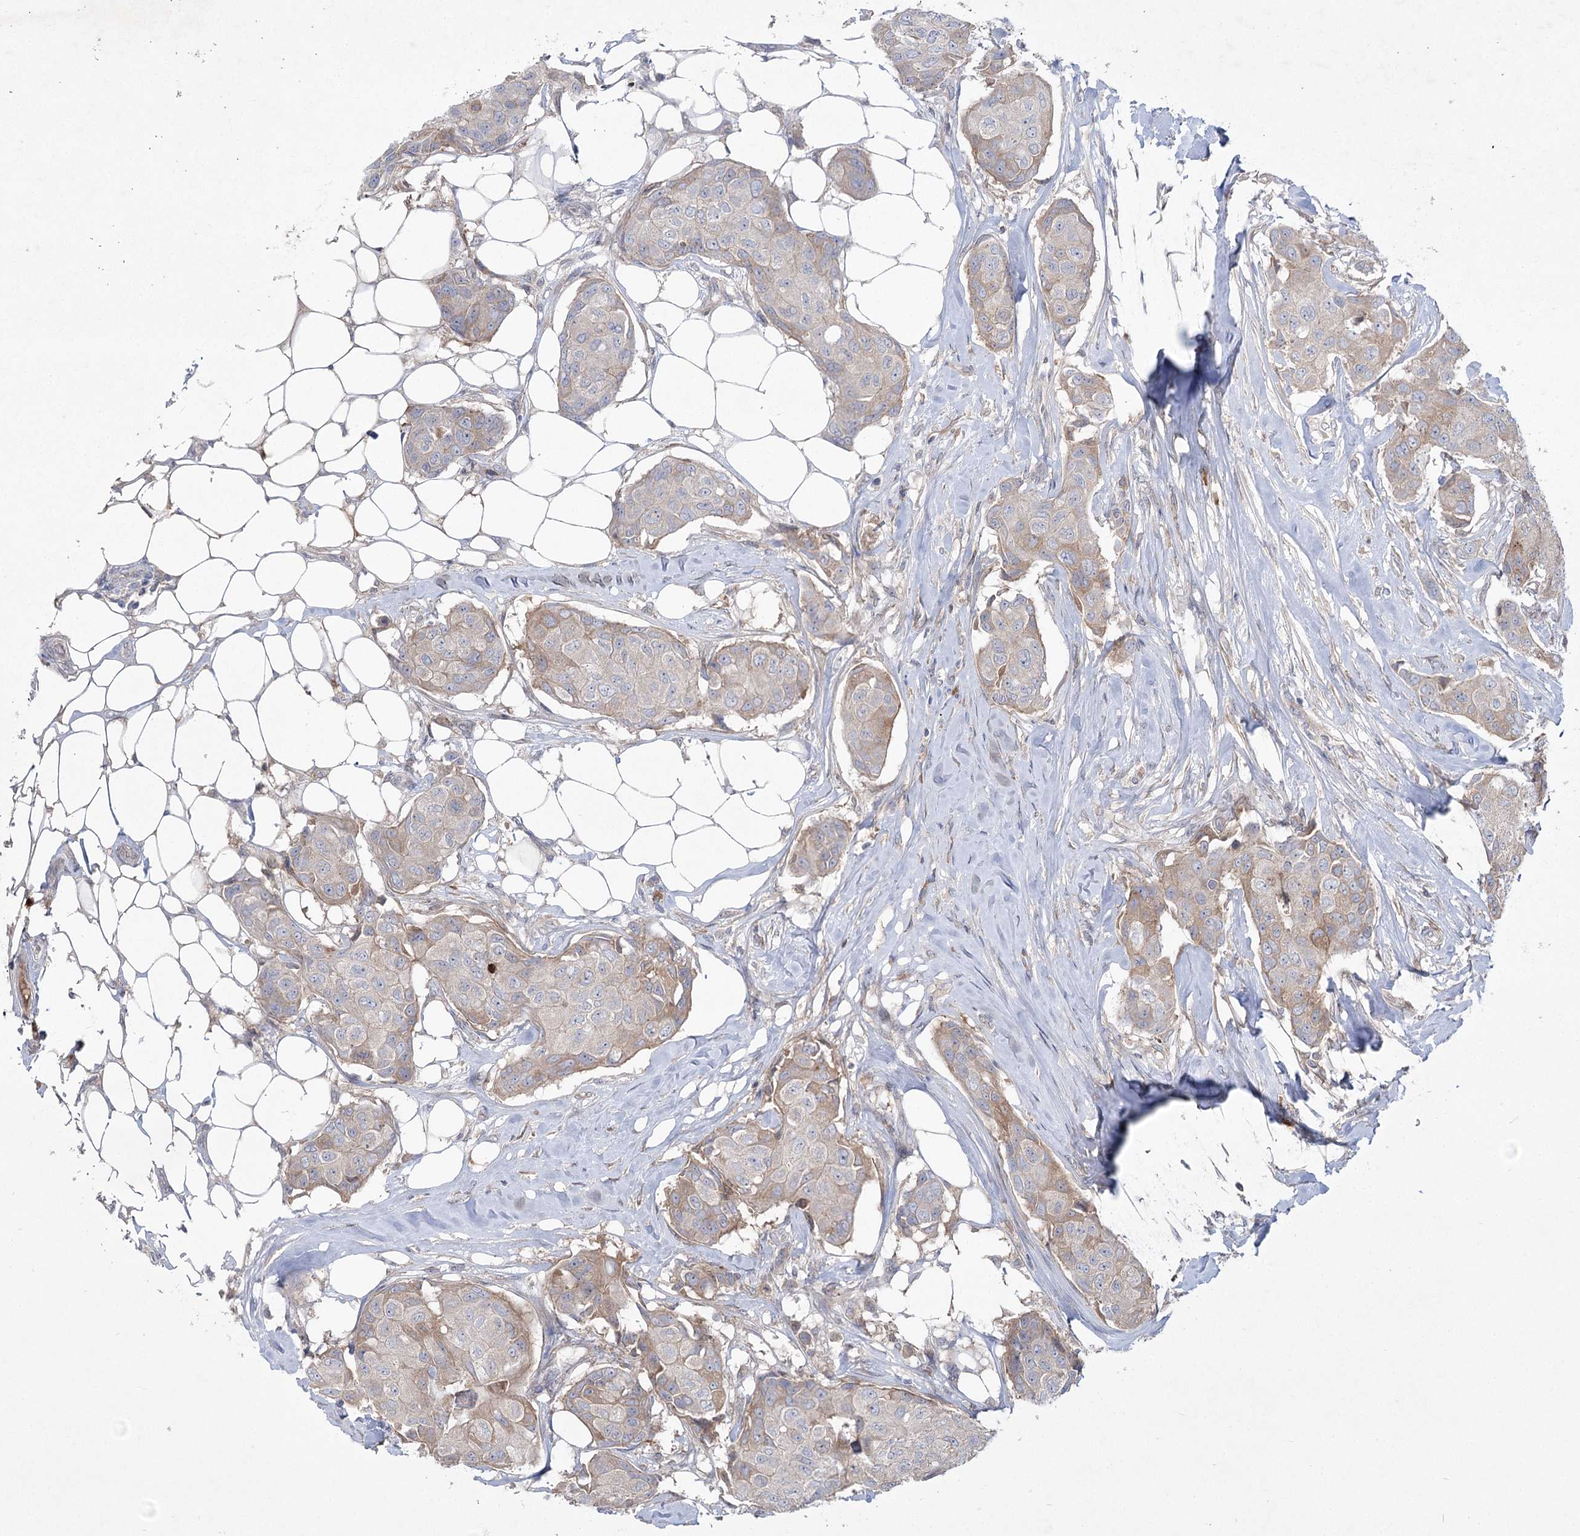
{"staining": {"intensity": "weak", "quantity": "<25%", "location": "cytoplasmic/membranous"}, "tissue": "breast cancer", "cell_type": "Tumor cells", "image_type": "cancer", "snomed": [{"axis": "morphology", "description": "Duct carcinoma"}, {"axis": "topography", "description": "Breast"}], "caption": "IHC of breast cancer (intraductal carcinoma) exhibits no staining in tumor cells.", "gene": "PLEKHA5", "patient": {"sex": "female", "age": 80}}